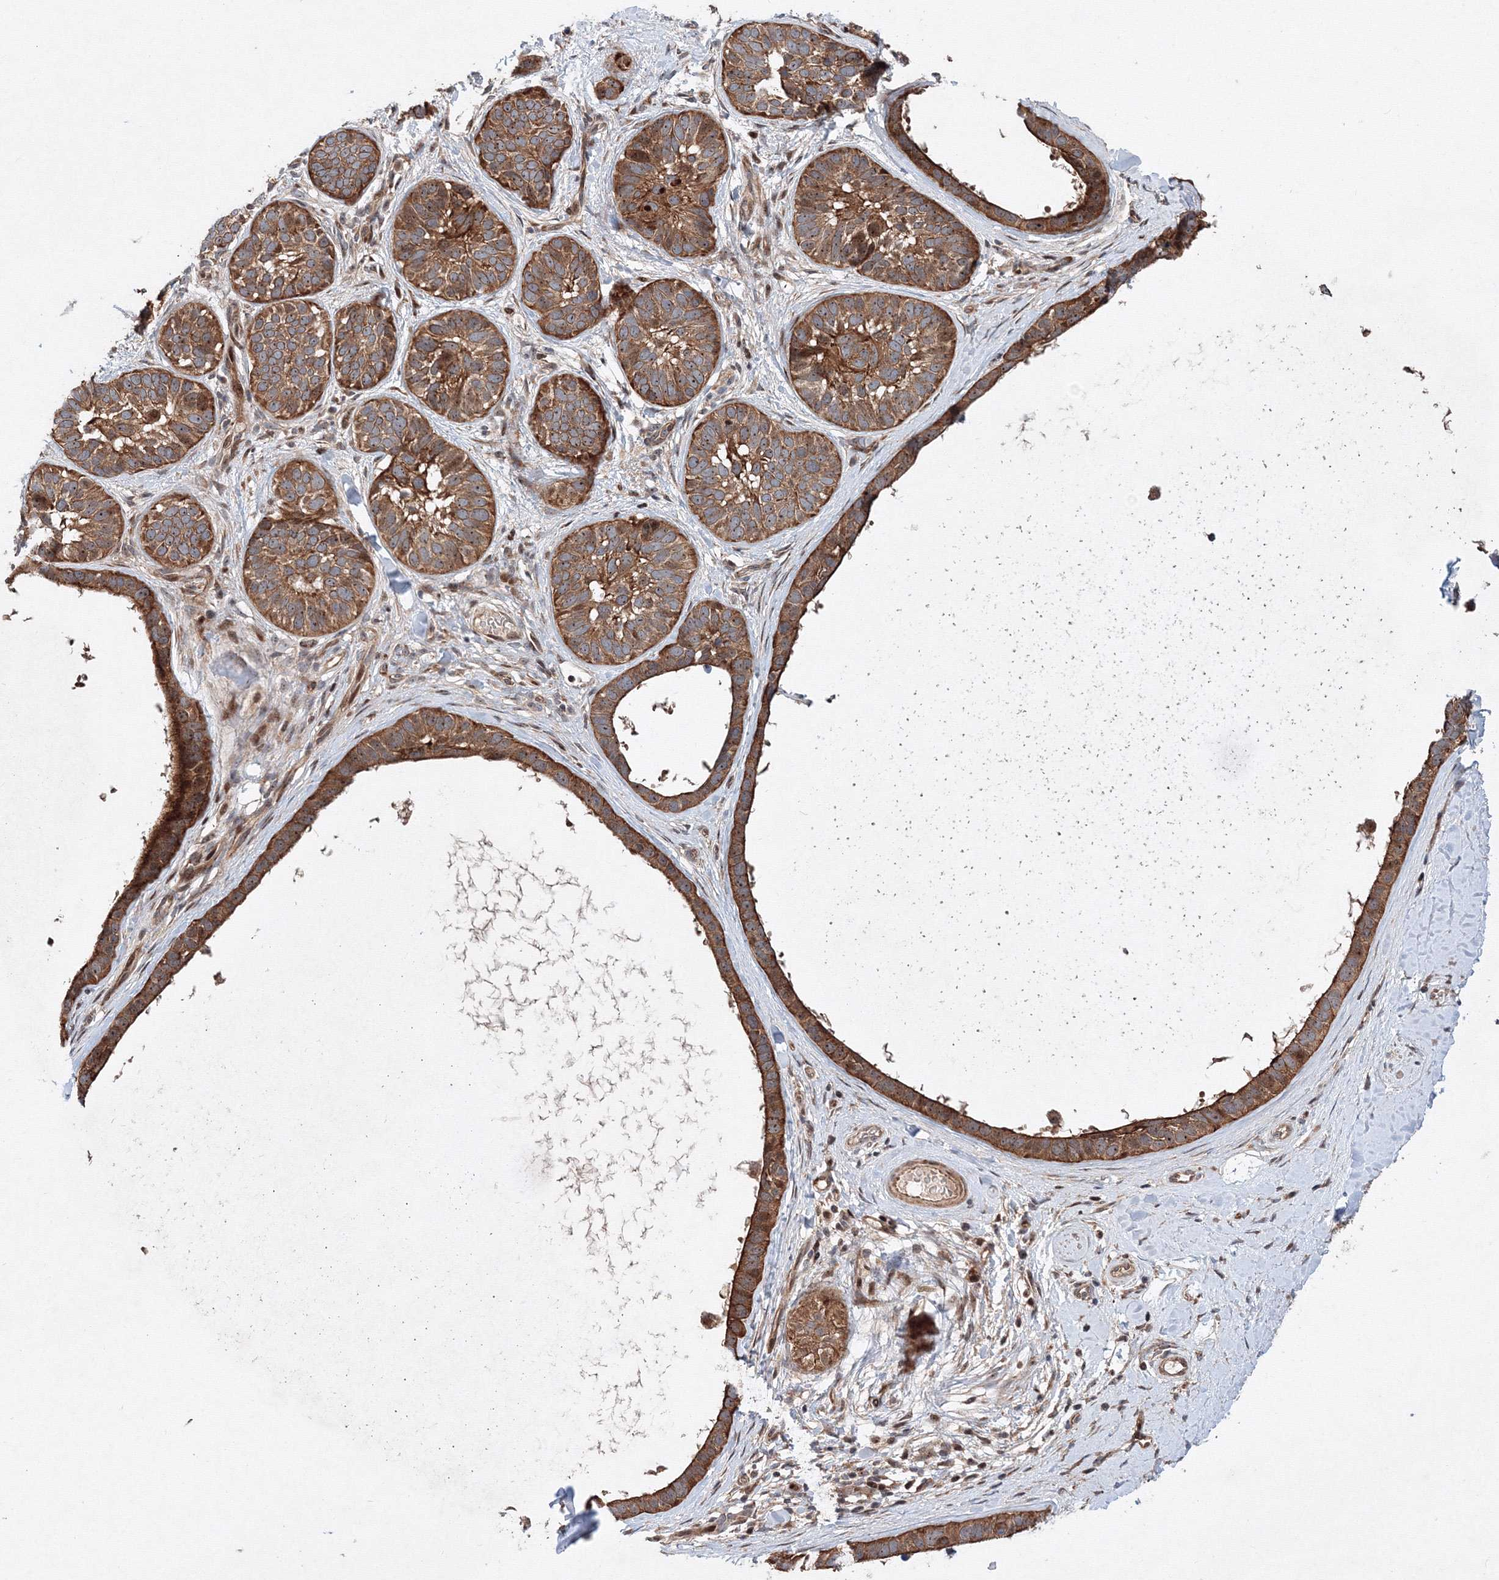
{"staining": {"intensity": "moderate", "quantity": ">75%", "location": "cytoplasmic/membranous"}, "tissue": "skin cancer", "cell_type": "Tumor cells", "image_type": "cancer", "snomed": [{"axis": "morphology", "description": "Basal cell carcinoma"}, {"axis": "topography", "description": "Skin"}], "caption": "Immunohistochemical staining of human skin cancer exhibits moderate cytoplasmic/membranous protein expression in about >75% of tumor cells.", "gene": "ANKAR", "patient": {"sex": "male", "age": 62}}